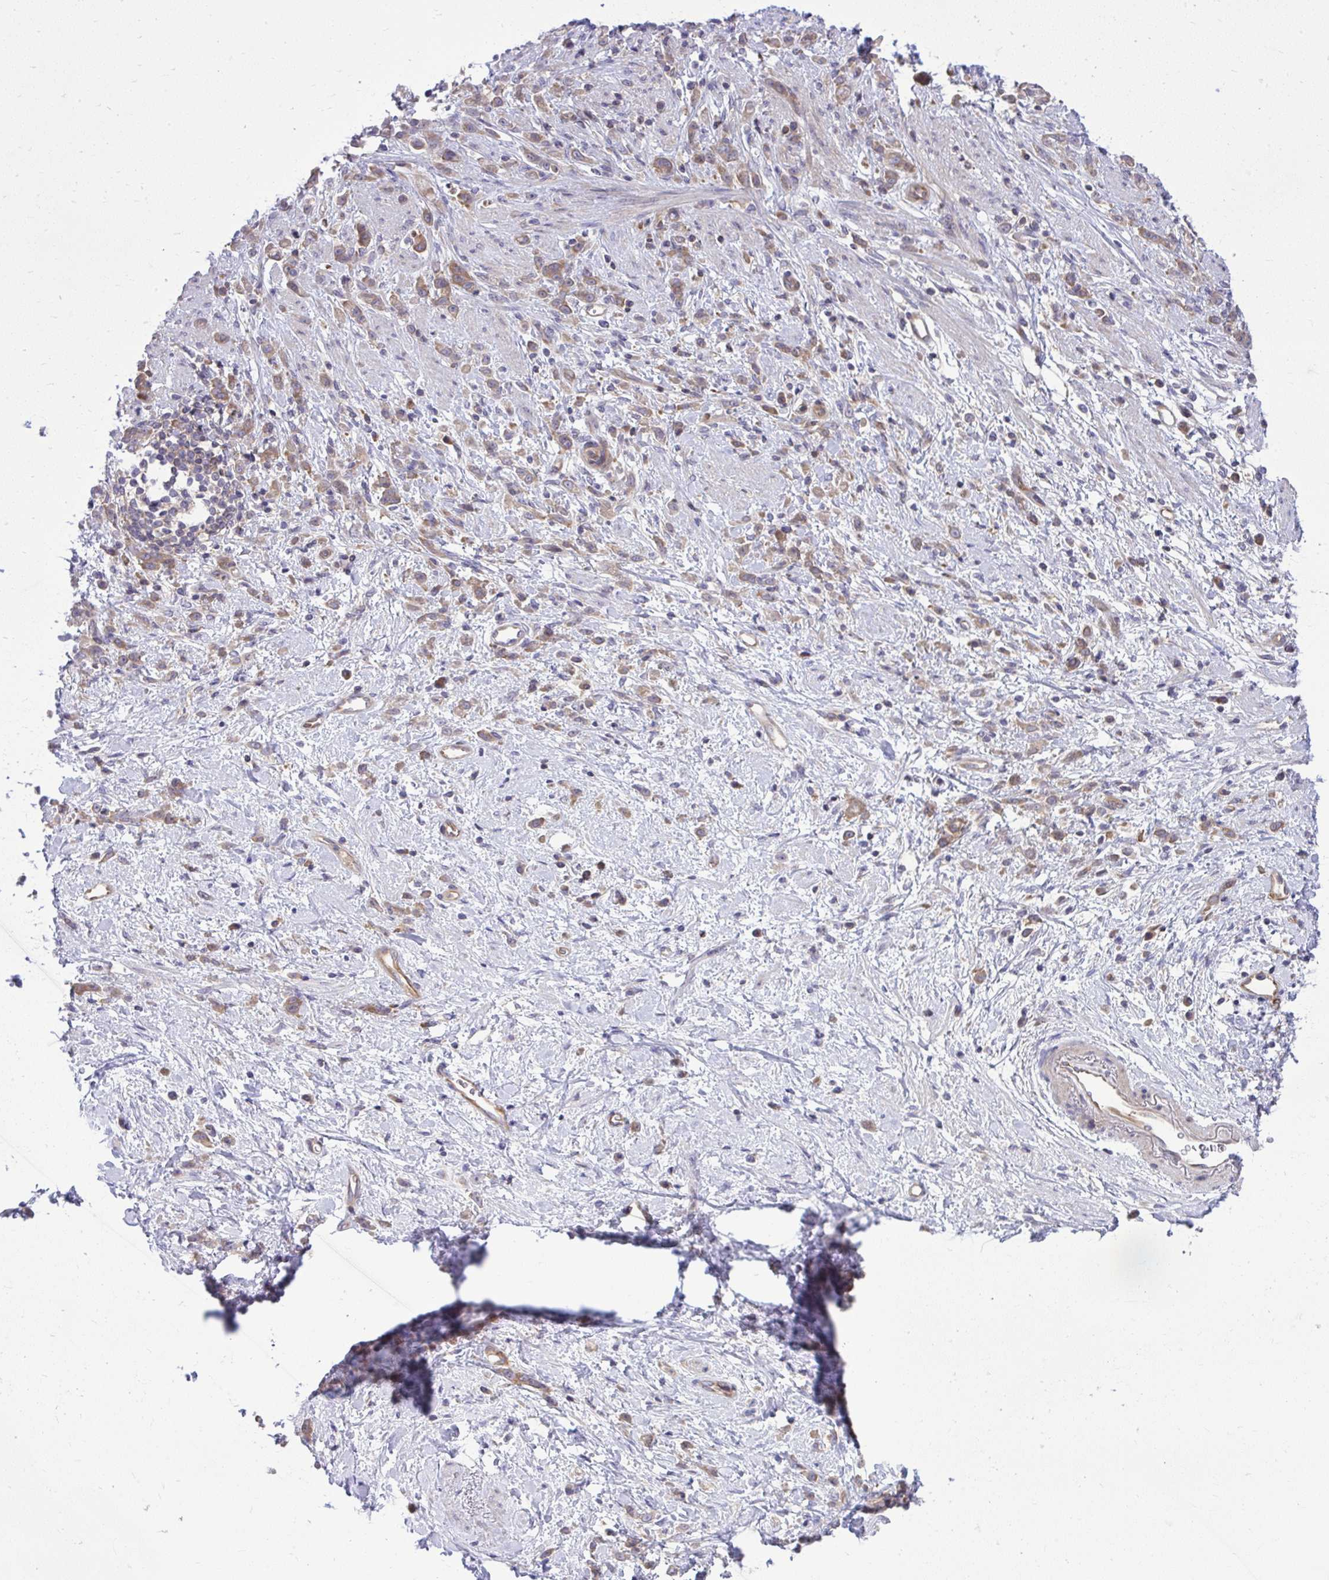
{"staining": {"intensity": "moderate", "quantity": ">75%", "location": "cytoplasmic/membranous"}, "tissue": "stomach cancer", "cell_type": "Tumor cells", "image_type": "cancer", "snomed": [{"axis": "morphology", "description": "Adenocarcinoma, NOS"}, {"axis": "topography", "description": "Stomach"}], "caption": "Stomach adenocarcinoma stained for a protein demonstrates moderate cytoplasmic/membranous positivity in tumor cells. (IHC, brightfield microscopy, high magnification).", "gene": "PPP5C", "patient": {"sex": "female", "age": 60}}